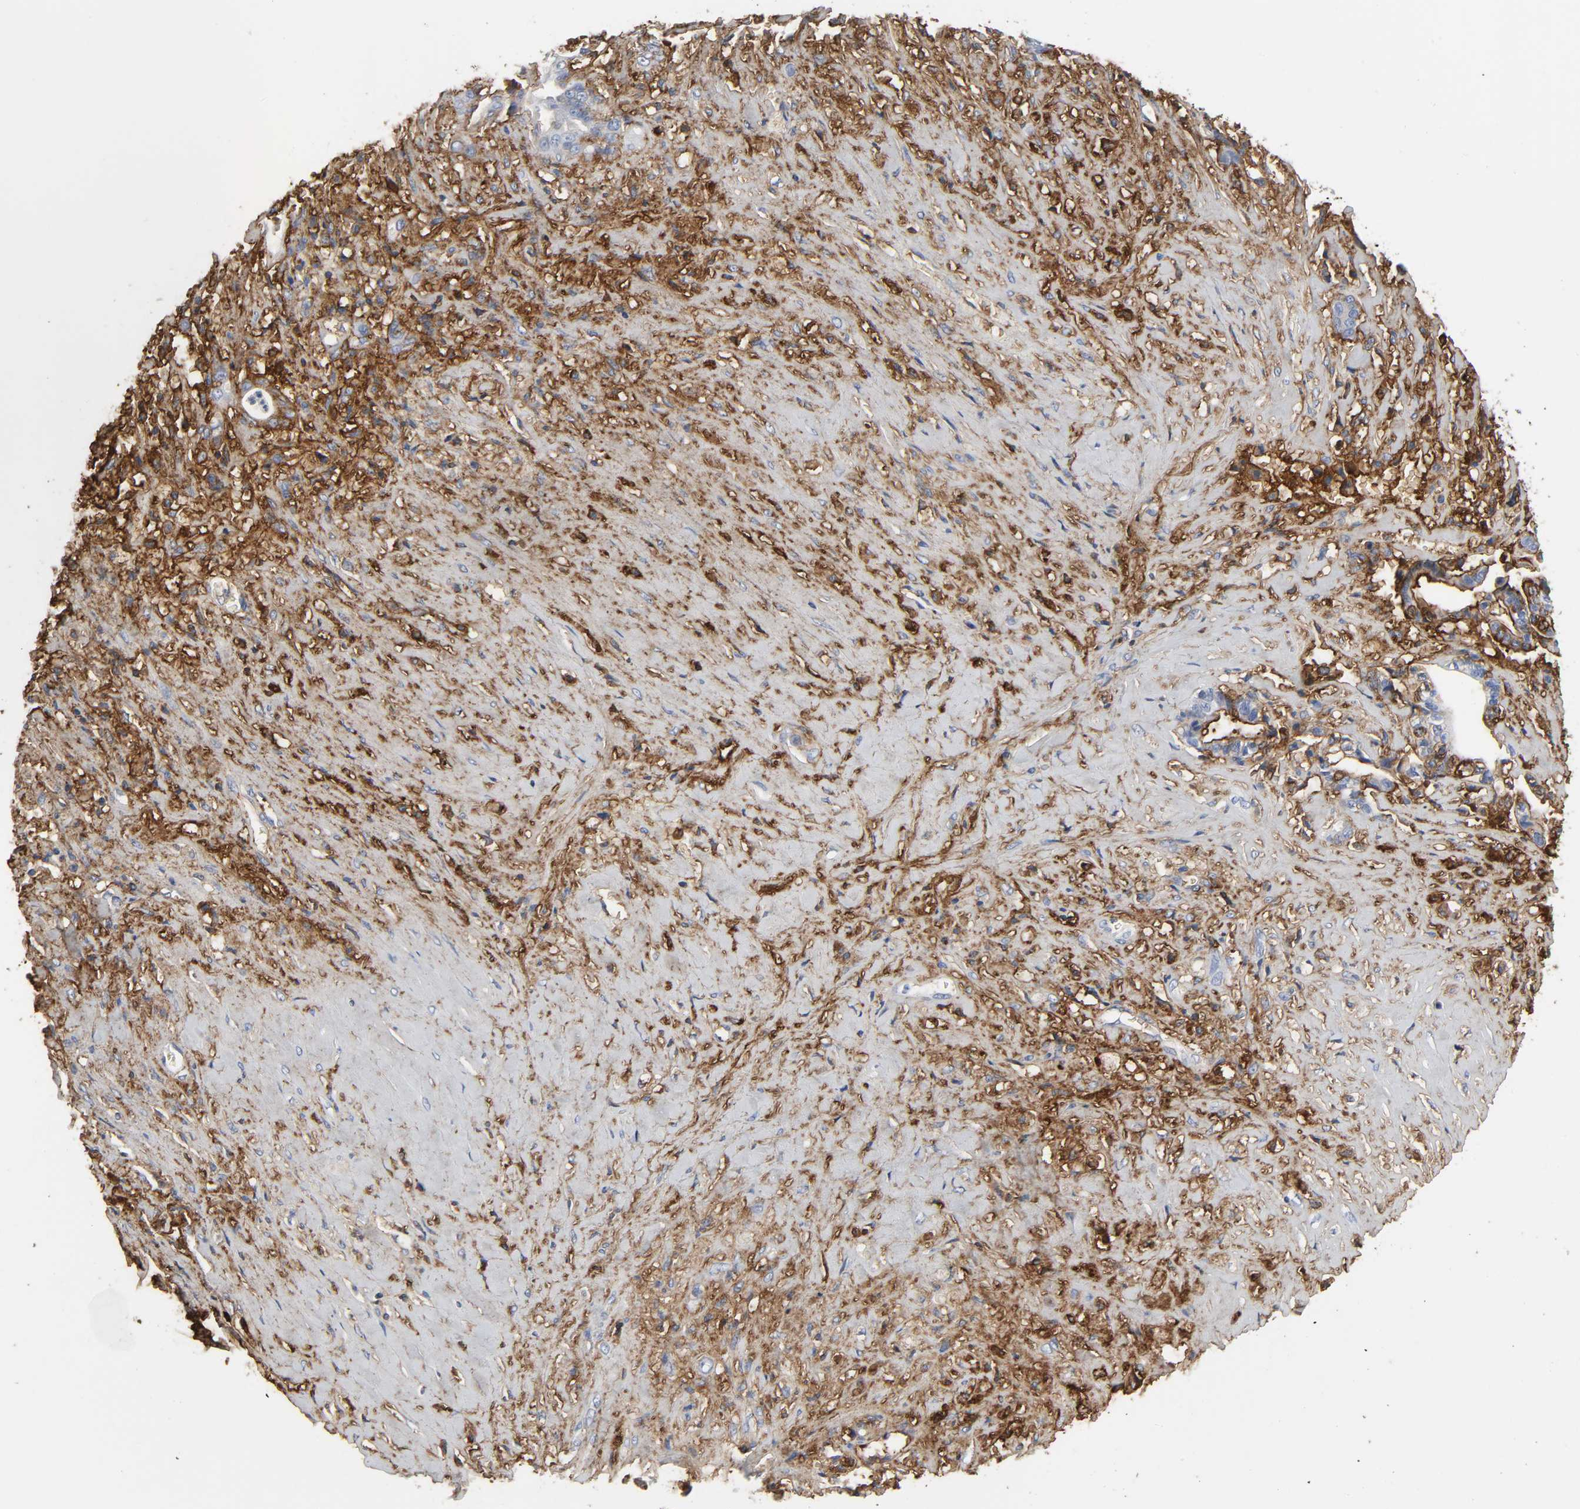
{"staining": {"intensity": "negative", "quantity": "none", "location": "none"}, "tissue": "liver cancer", "cell_type": "Tumor cells", "image_type": "cancer", "snomed": [{"axis": "morphology", "description": "Cholangiocarcinoma"}, {"axis": "topography", "description": "Liver"}], "caption": "High power microscopy photomicrograph of an immunohistochemistry (IHC) photomicrograph of liver cancer, revealing no significant expression in tumor cells.", "gene": "FBLN1", "patient": {"sex": "female", "age": 70}}